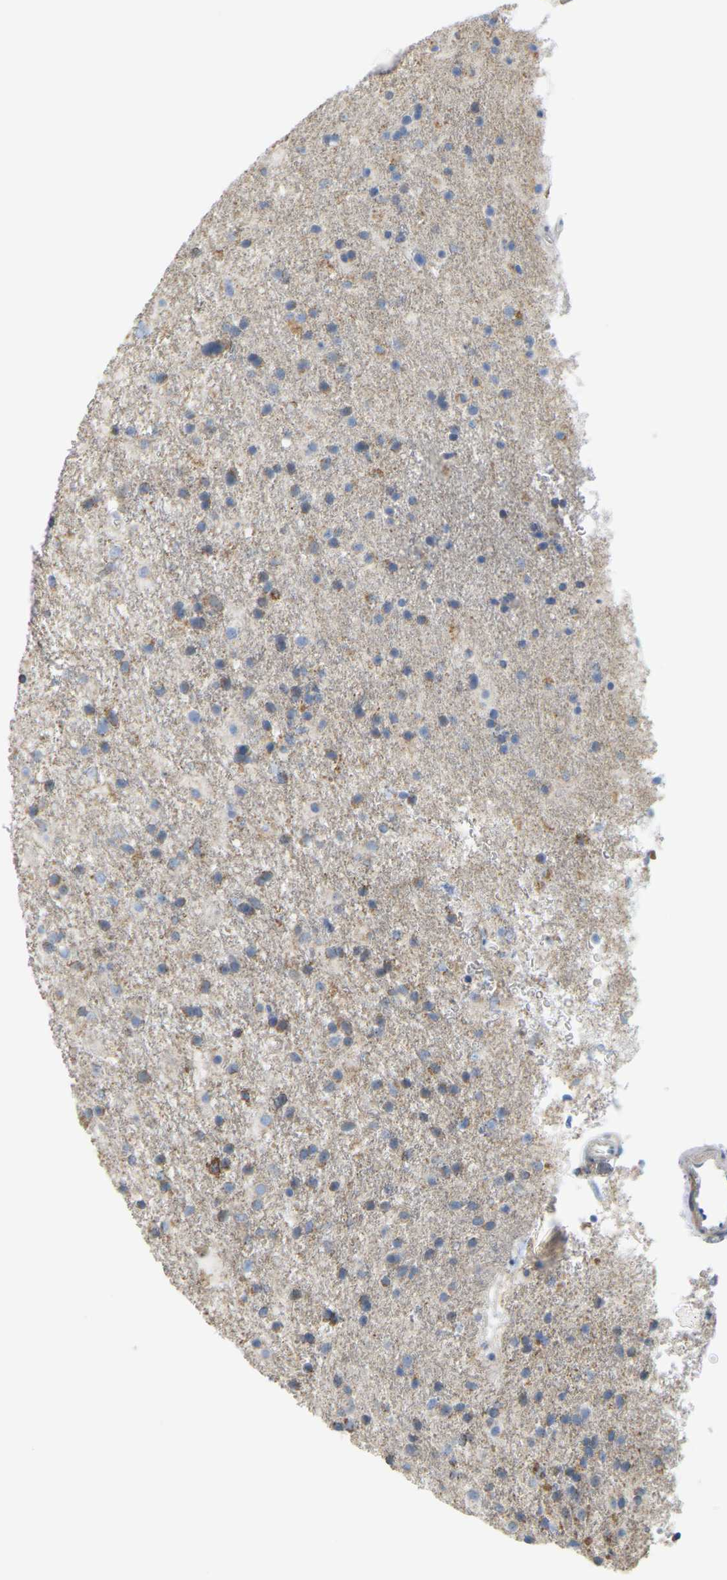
{"staining": {"intensity": "moderate", "quantity": "<25%", "location": "cytoplasmic/membranous"}, "tissue": "glioma", "cell_type": "Tumor cells", "image_type": "cancer", "snomed": [{"axis": "morphology", "description": "Glioma, malignant, Low grade"}, {"axis": "topography", "description": "Brain"}], "caption": "Immunohistochemical staining of glioma displays low levels of moderate cytoplasmic/membranous staining in about <25% of tumor cells.", "gene": "SERPINB5", "patient": {"sex": "male", "age": 65}}